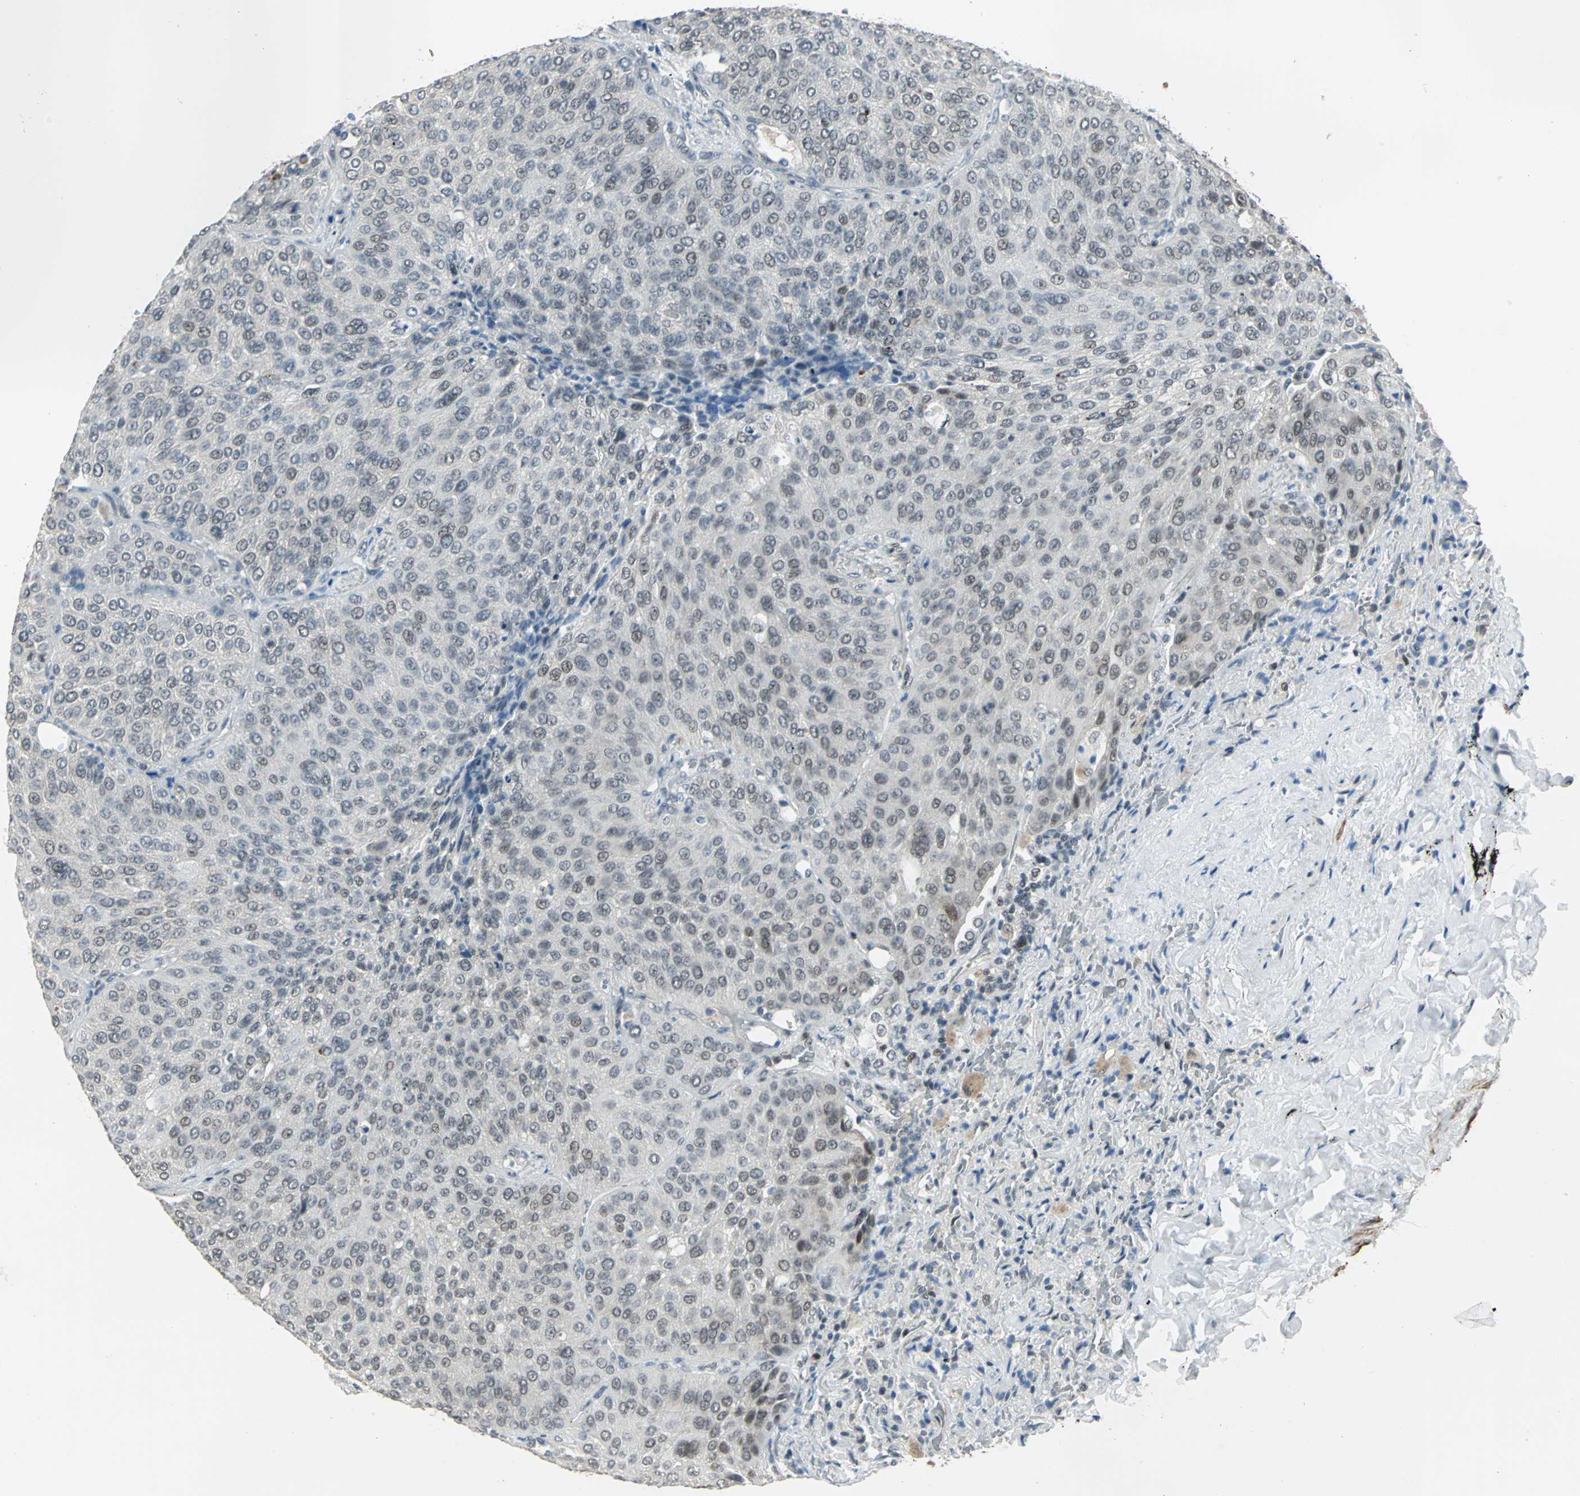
{"staining": {"intensity": "negative", "quantity": "none", "location": "none"}, "tissue": "lung cancer", "cell_type": "Tumor cells", "image_type": "cancer", "snomed": [{"axis": "morphology", "description": "Squamous cell carcinoma, NOS"}, {"axis": "topography", "description": "Lung"}], "caption": "A high-resolution micrograph shows immunohistochemistry staining of lung cancer, which demonstrates no significant positivity in tumor cells. The staining was performed using DAB to visualize the protein expression in brown, while the nuclei were stained in blue with hematoxylin (Magnification: 20x).", "gene": "MTA1", "patient": {"sex": "male", "age": 54}}